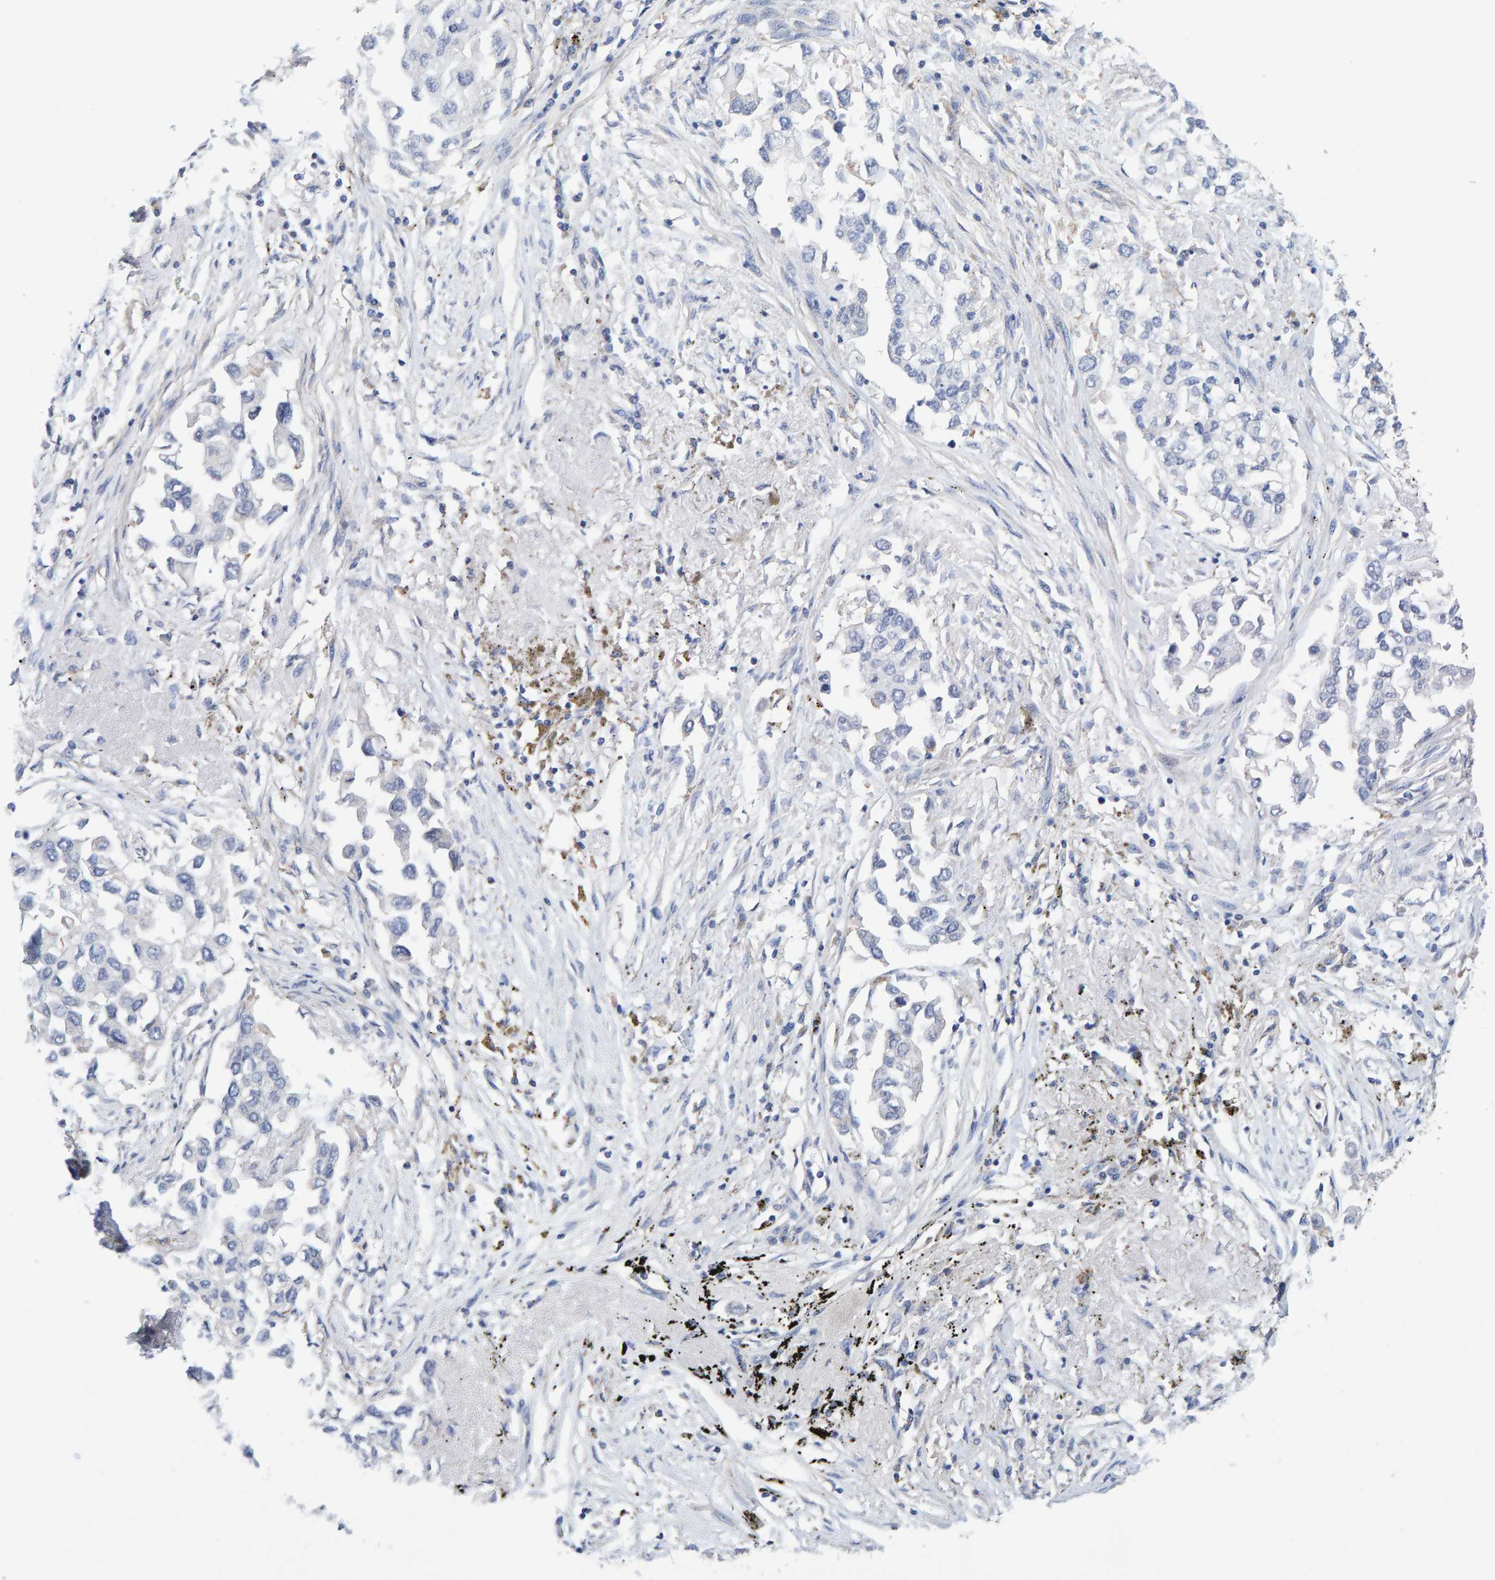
{"staining": {"intensity": "negative", "quantity": "none", "location": "none"}, "tissue": "lung cancer", "cell_type": "Tumor cells", "image_type": "cancer", "snomed": [{"axis": "morphology", "description": "Inflammation, NOS"}, {"axis": "morphology", "description": "Adenocarcinoma, NOS"}, {"axis": "topography", "description": "Lung"}], "caption": "Tumor cells show no significant positivity in lung cancer.", "gene": "EFR3A", "patient": {"sex": "male", "age": 63}}